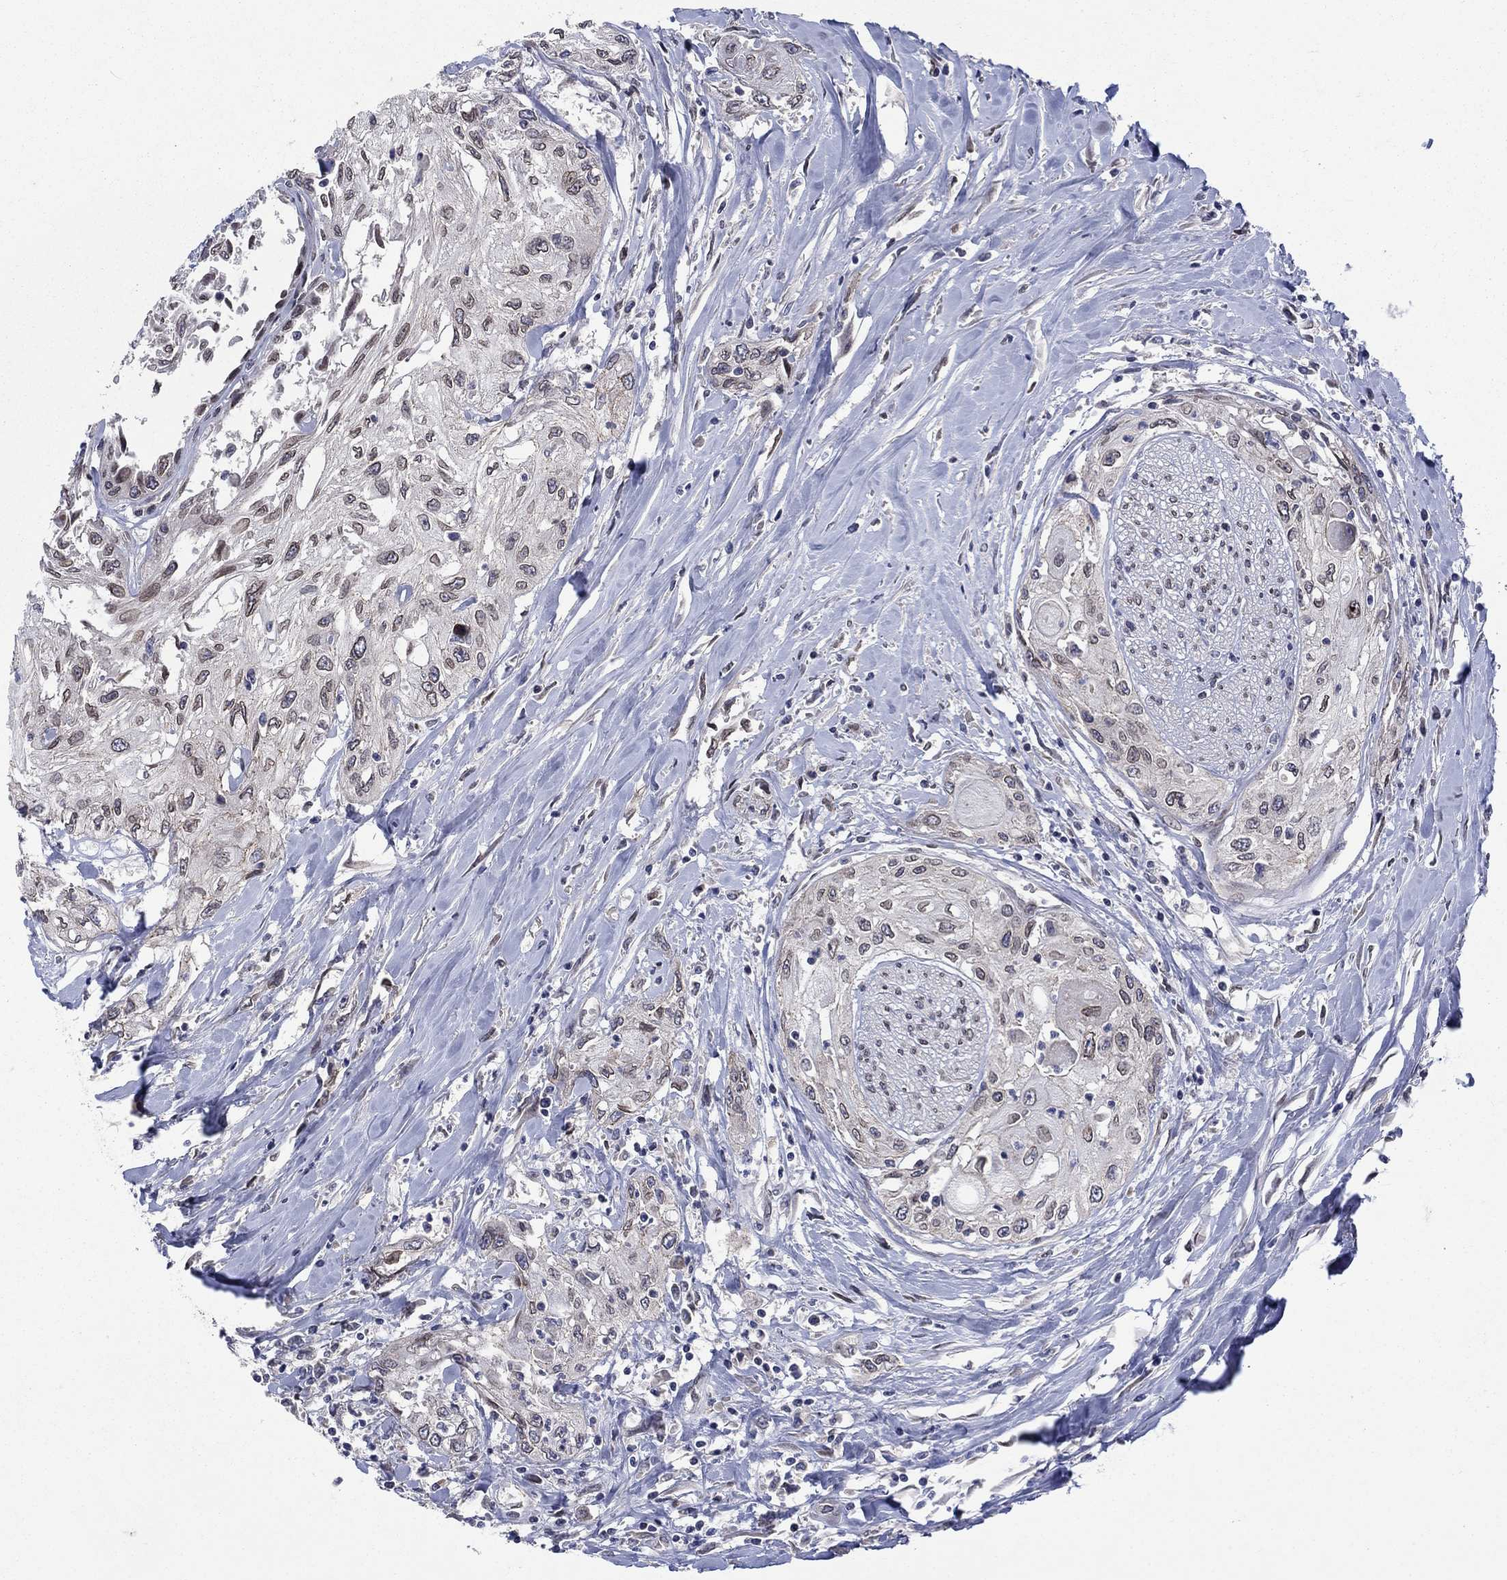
{"staining": {"intensity": "negative", "quantity": "none", "location": "none"}, "tissue": "head and neck cancer", "cell_type": "Tumor cells", "image_type": "cancer", "snomed": [{"axis": "morphology", "description": "Normal tissue, NOS"}, {"axis": "morphology", "description": "Squamous cell carcinoma, NOS"}, {"axis": "topography", "description": "Oral tissue"}, {"axis": "topography", "description": "Peripheral nerve tissue"}, {"axis": "topography", "description": "Head-Neck"}], "caption": "IHC histopathology image of neoplastic tissue: human head and neck cancer stained with DAB (3,3'-diaminobenzidine) displays no significant protein staining in tumor cells. (DAB (3,3'-diaminobenzidine) IHC visualized using brightfield microscopy, high magnification).", "gene": "EMC9", "patient": {"sex": "female", "age": 59}}